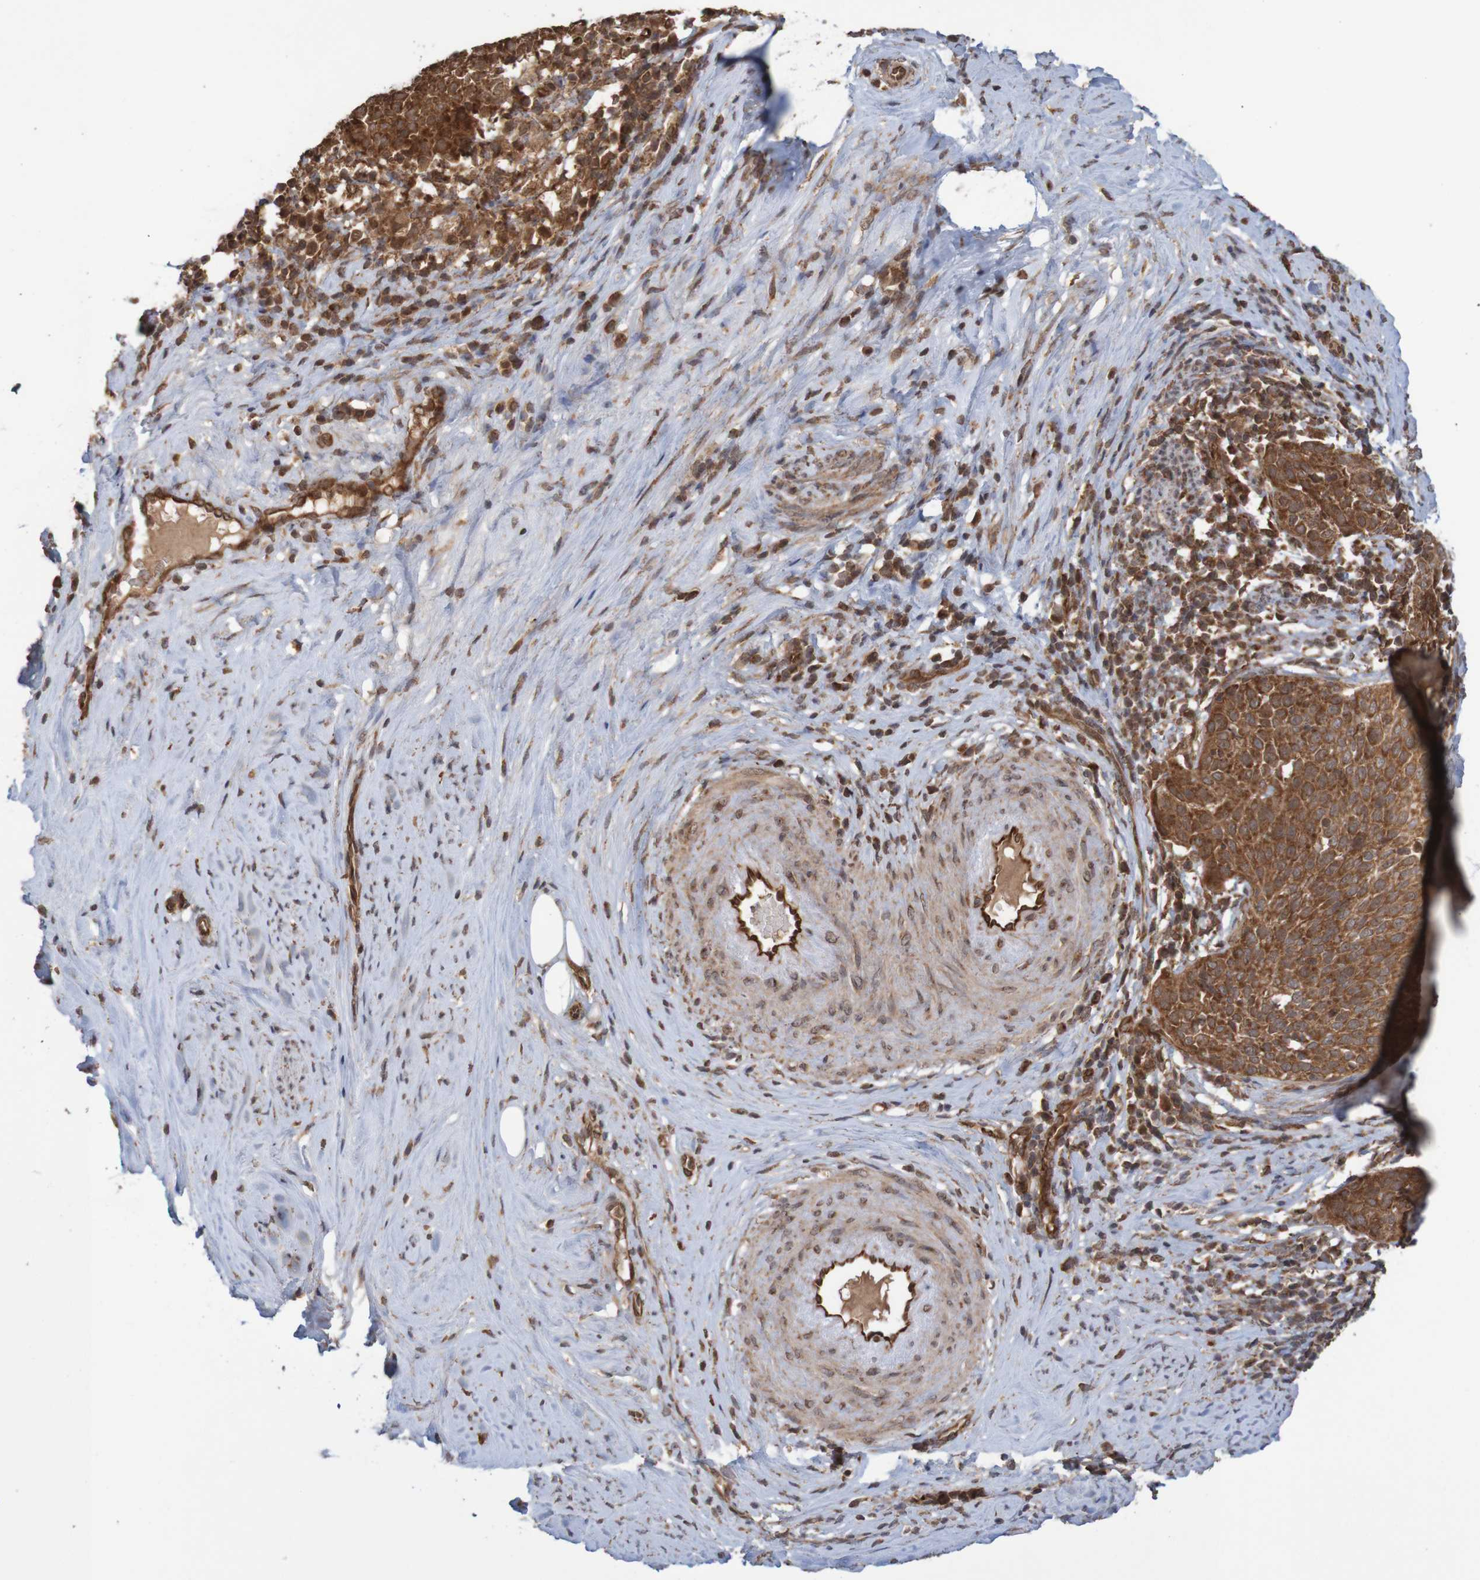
{"staining": {"intensity": "strong", "quantity": ">75%", "location": "cytoplasmic/membranous"}, "tissue": "cervical cancer", "cell_type": "Tumor cells", "image_type": "cancer", "snomed": [{"axis": "morphology", "description": "Squamous cell carcinoma, NOS"}, {"axis": "topography", "description": "Cervix"}], "caption": "This is an image of IHC staining of cervical cancer, which shows strong positivity in the cytoplasmic/membranous of tumor cells.", "gene": "MRPL52", "patient": {"sex": "female", "age": 51}}